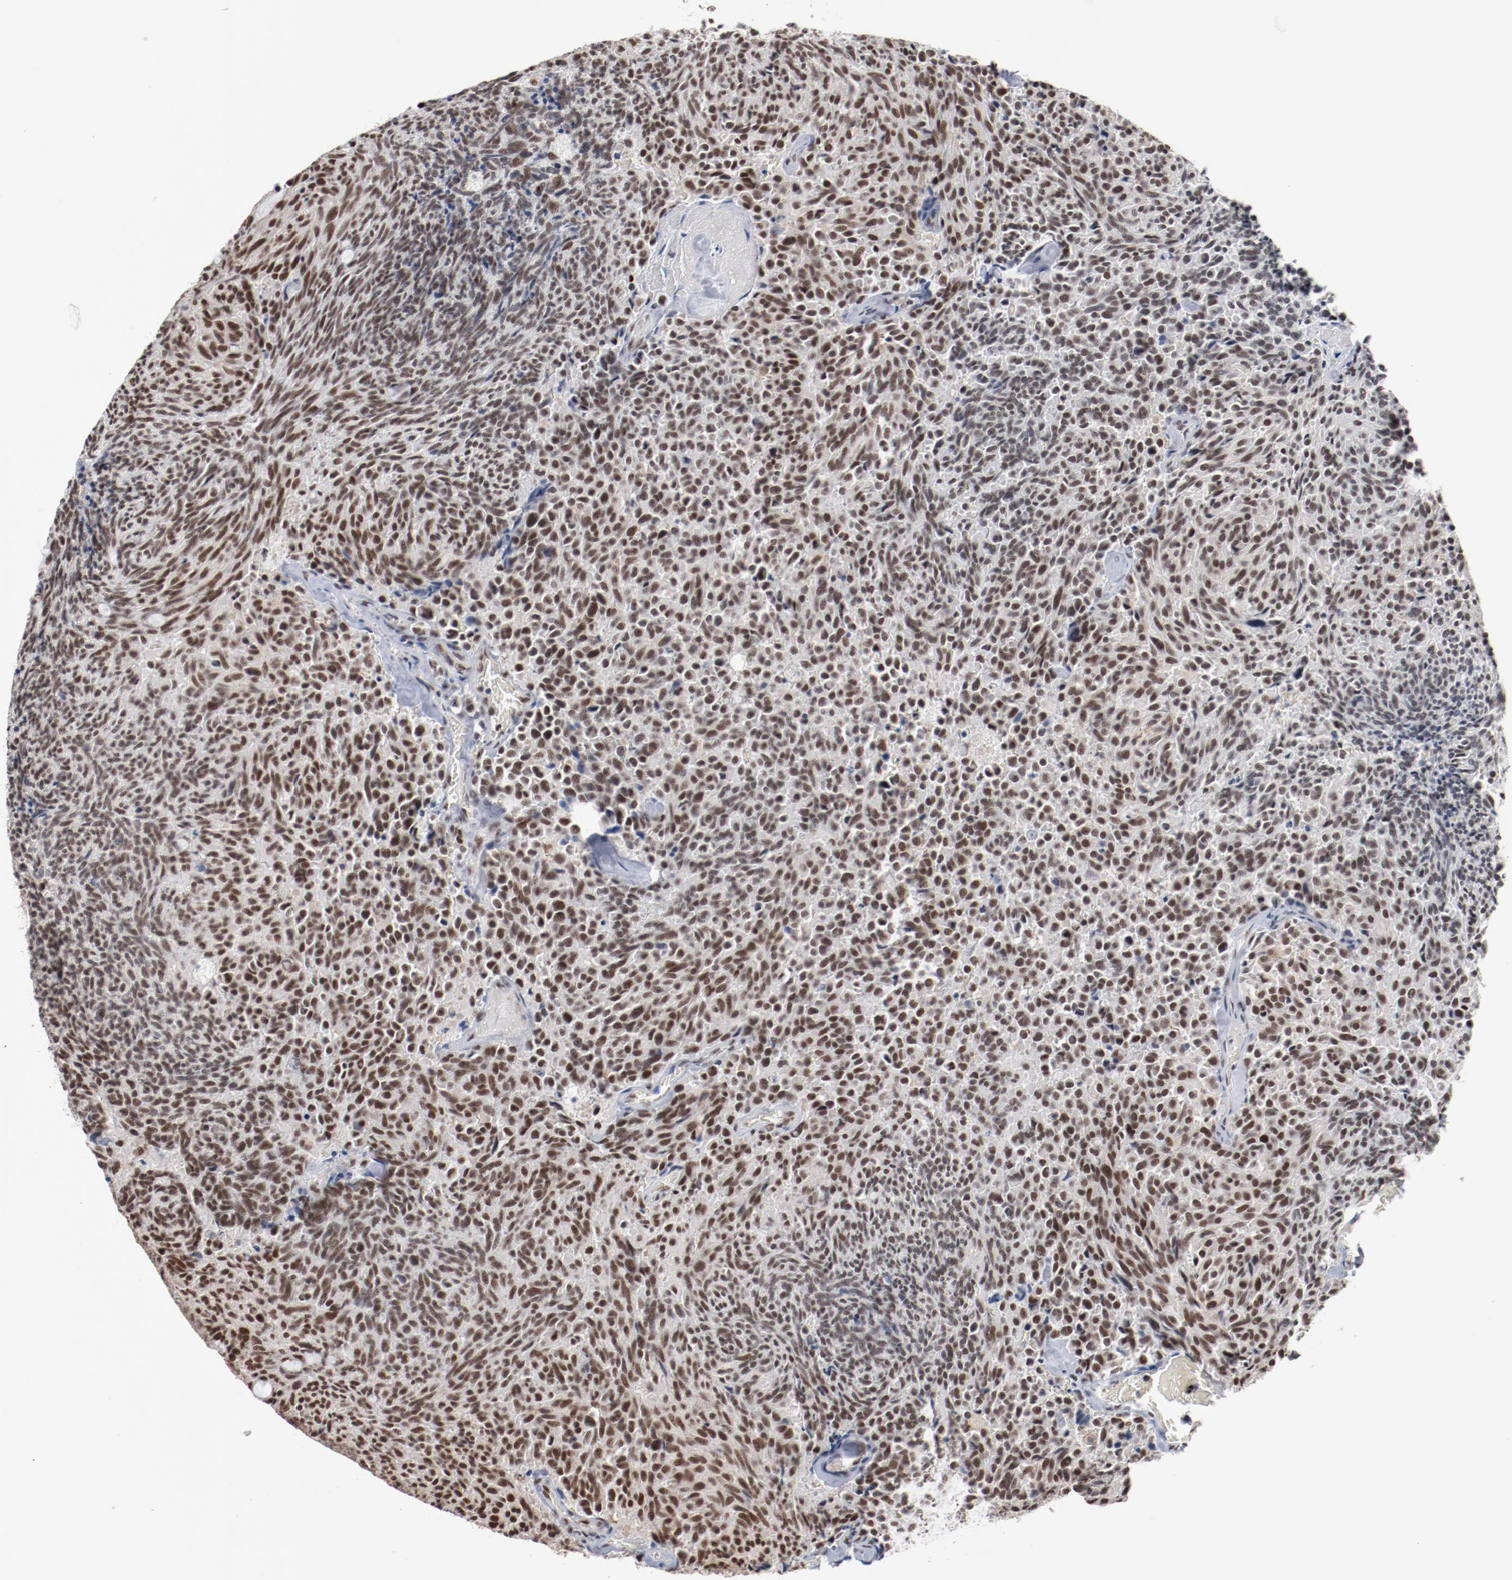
{"staining": {"intensity": "moderate", "quantity": ">75%", "location": "nuclear"}, "tissue": "carcinoid", "cell_type": "Tumor cells", "image_type": "cancer", "snomed": [{"axis": "morphology", "description": "Carcinoid, malignant, NOS"}, {"axis": "topography", "description": "Pancreas"}], "caption": "Human carcinoid stained for a protein (brown) demonstrates moderate nuclear positive positivity in about >75% of tumor cells.", "gene": "BUB3", "patient": {"sex": "female", "age": 54}}